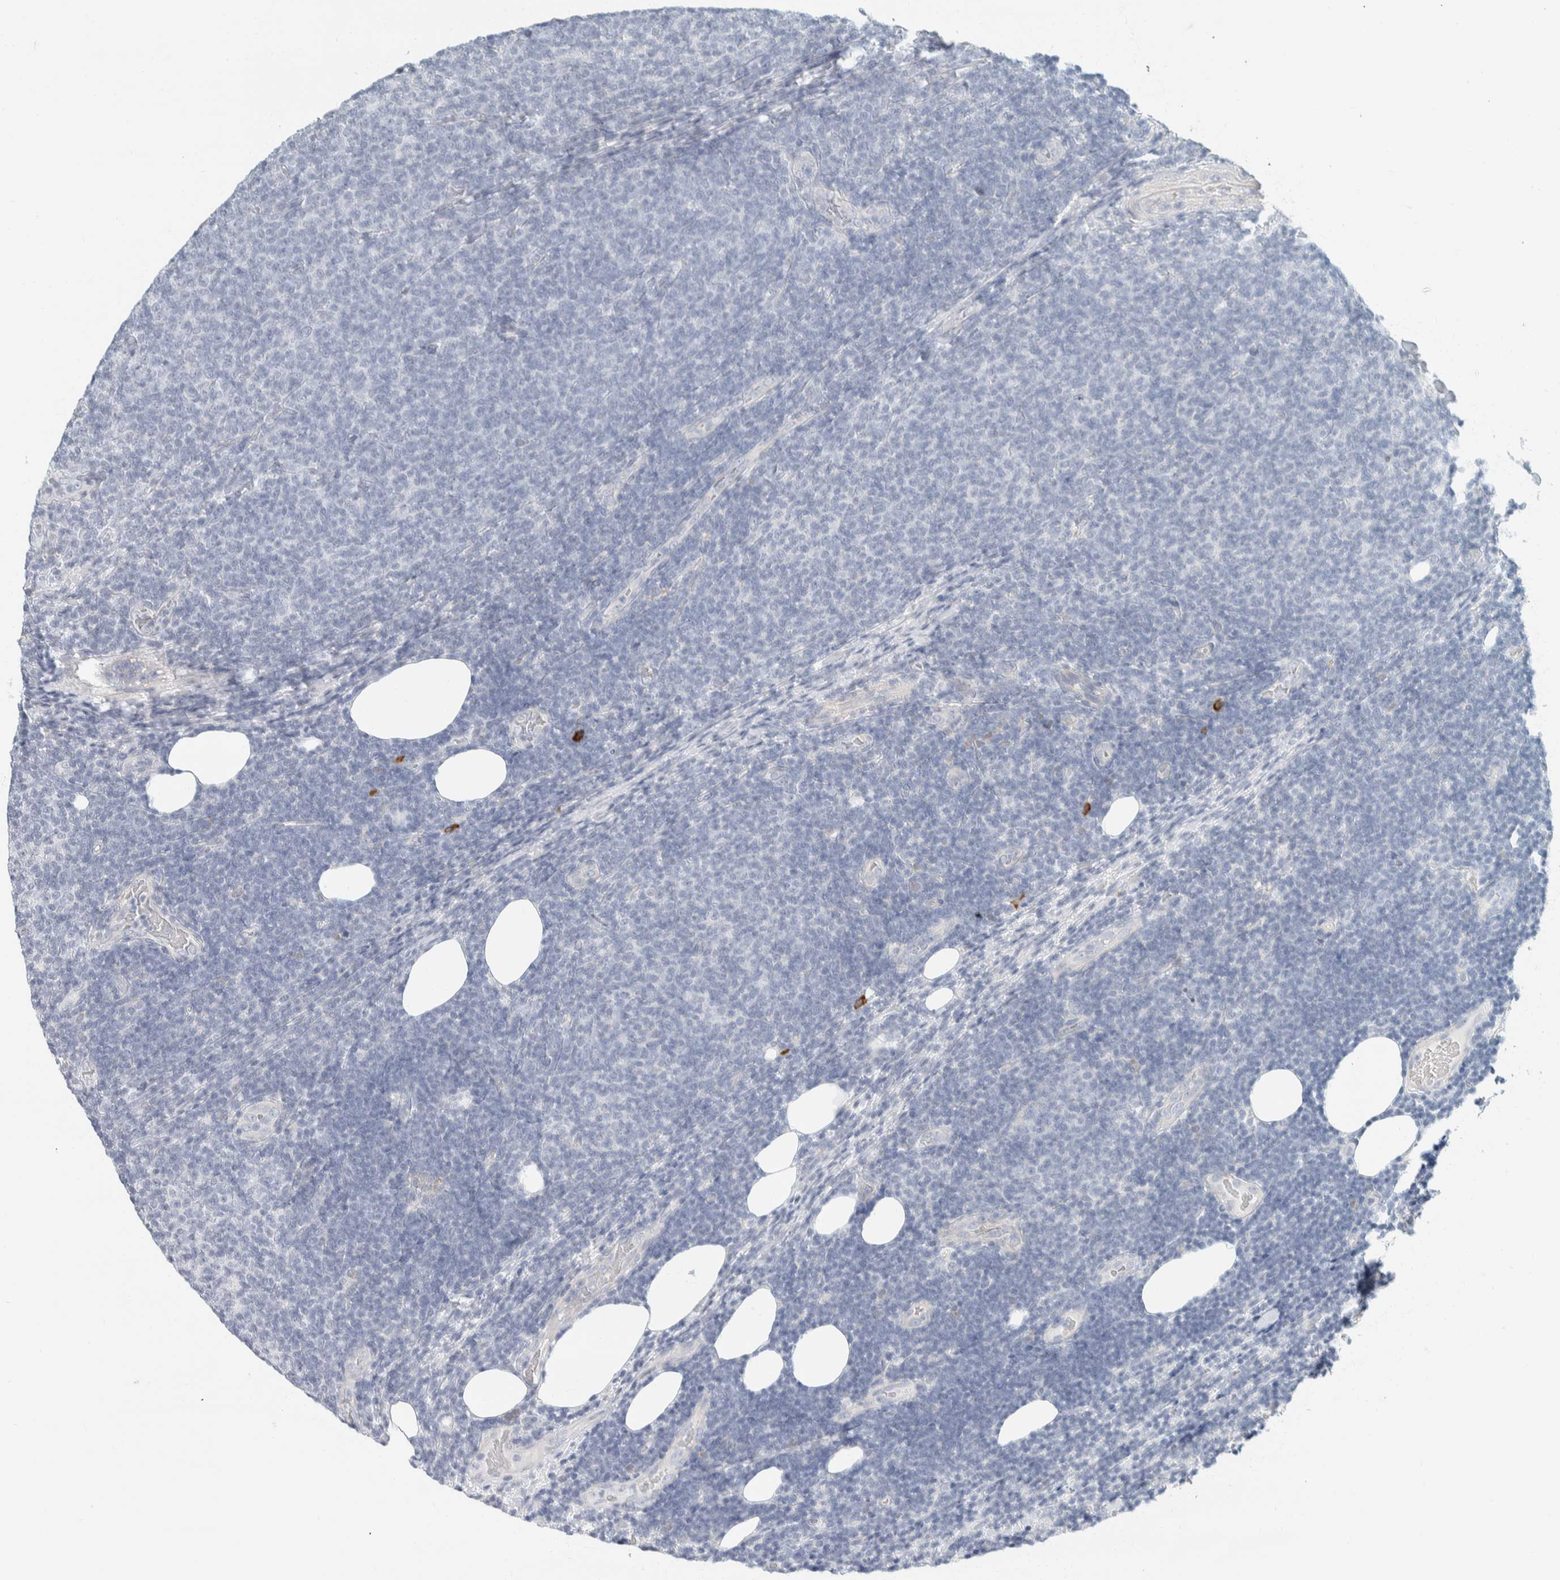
{"staining": {"intensity": "negative", "quantity": "none", "location": "none"}, "tissue": "lymphoma", "cell_type": "Tumor cells", "image_type": "cancer", "snomed": [{"axis": "morphology", "description": "Malignant lymphoma, non-Hodgkin's type, Low grade"}, {"axis": "topography", "description": "Lymph node"}], "caption": "A micrograph of low-grade malignant lymphoma, non-Hodgkin's type stained for a protein reveals no brown staining in tumor cells.", "gene": "ARHGAP27", "patient": {"sex": "male", "age": 66}}